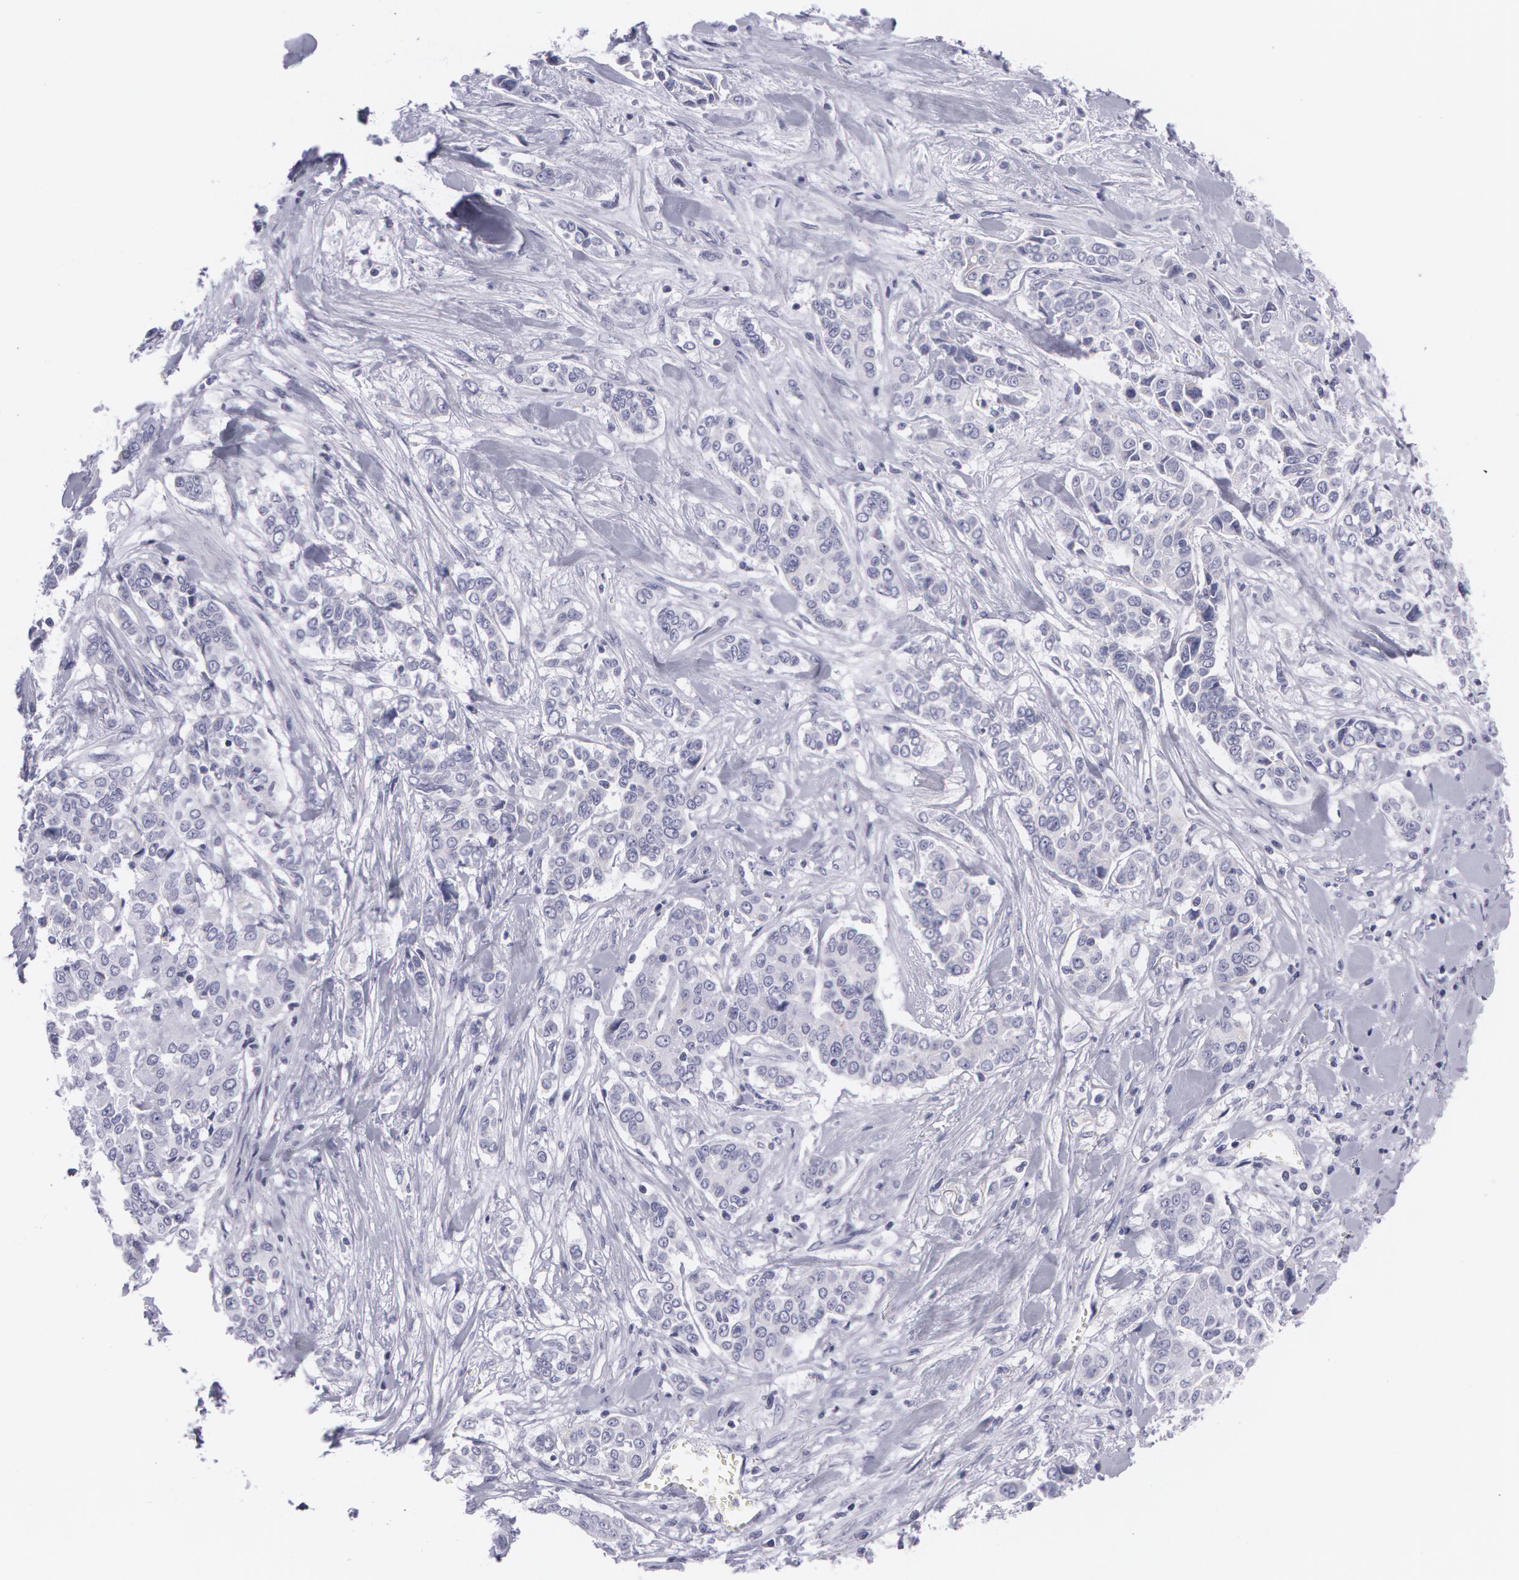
{"staining": {"intensity": "negative", "quantity": "none", "location": "none"}, "tissue": "pancreatic cancer", "cell_type": "Tumor cells", "image_type": "cancer", "snomed": [{"axis": "morphology", "description": "Adenocarcinoma, NOS"}, {"axis": "topography", "description": "Pancreas"}], "caption": "Tumor cells are negative for brown protein staining in pancreatic cancer (adenocarcinoma).", "gene": "AMACR", "patient": {"sex": "female", "age": 52}}